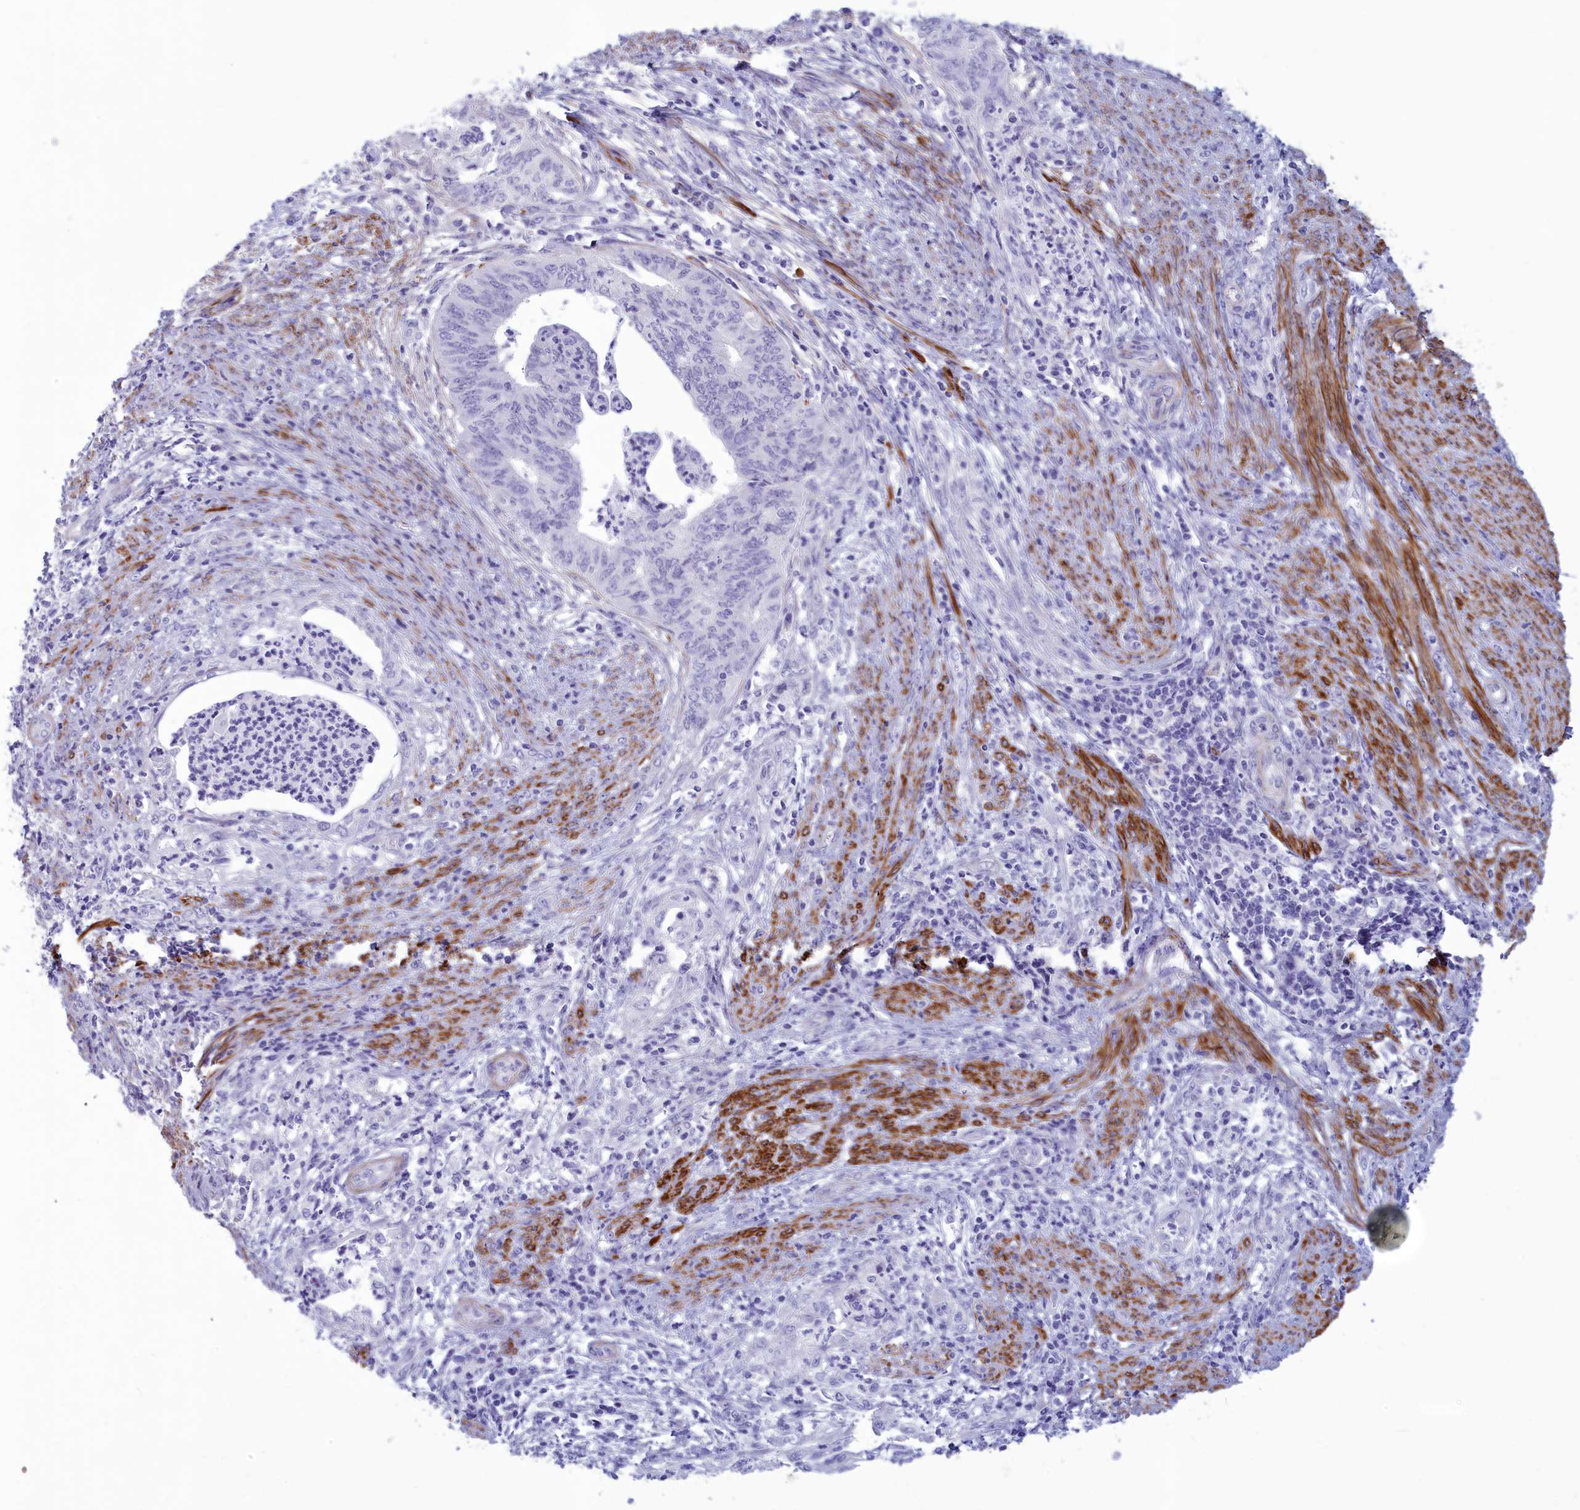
{"staining": {"intensity": "negative", "quantity": "none", "location": "none"}, "tissue": "endometrial cancer", "cell_type": "Tumor cells", "image_type": "cancer", "snomed": [{"axis": "morphology", "description": "Adenocarcinoma, NOS"}, {"axis": "topography", "description": "Endometrium"}], "caption": "This micrograph is of endometrial cancer stained with immunohistochemistry to label a protein in brown with the nuclei are counter-stained blue. There is no positivity in tumor cells.", "gene": "GAPDHS", "patient": {"sex": "female", "age": 68}}